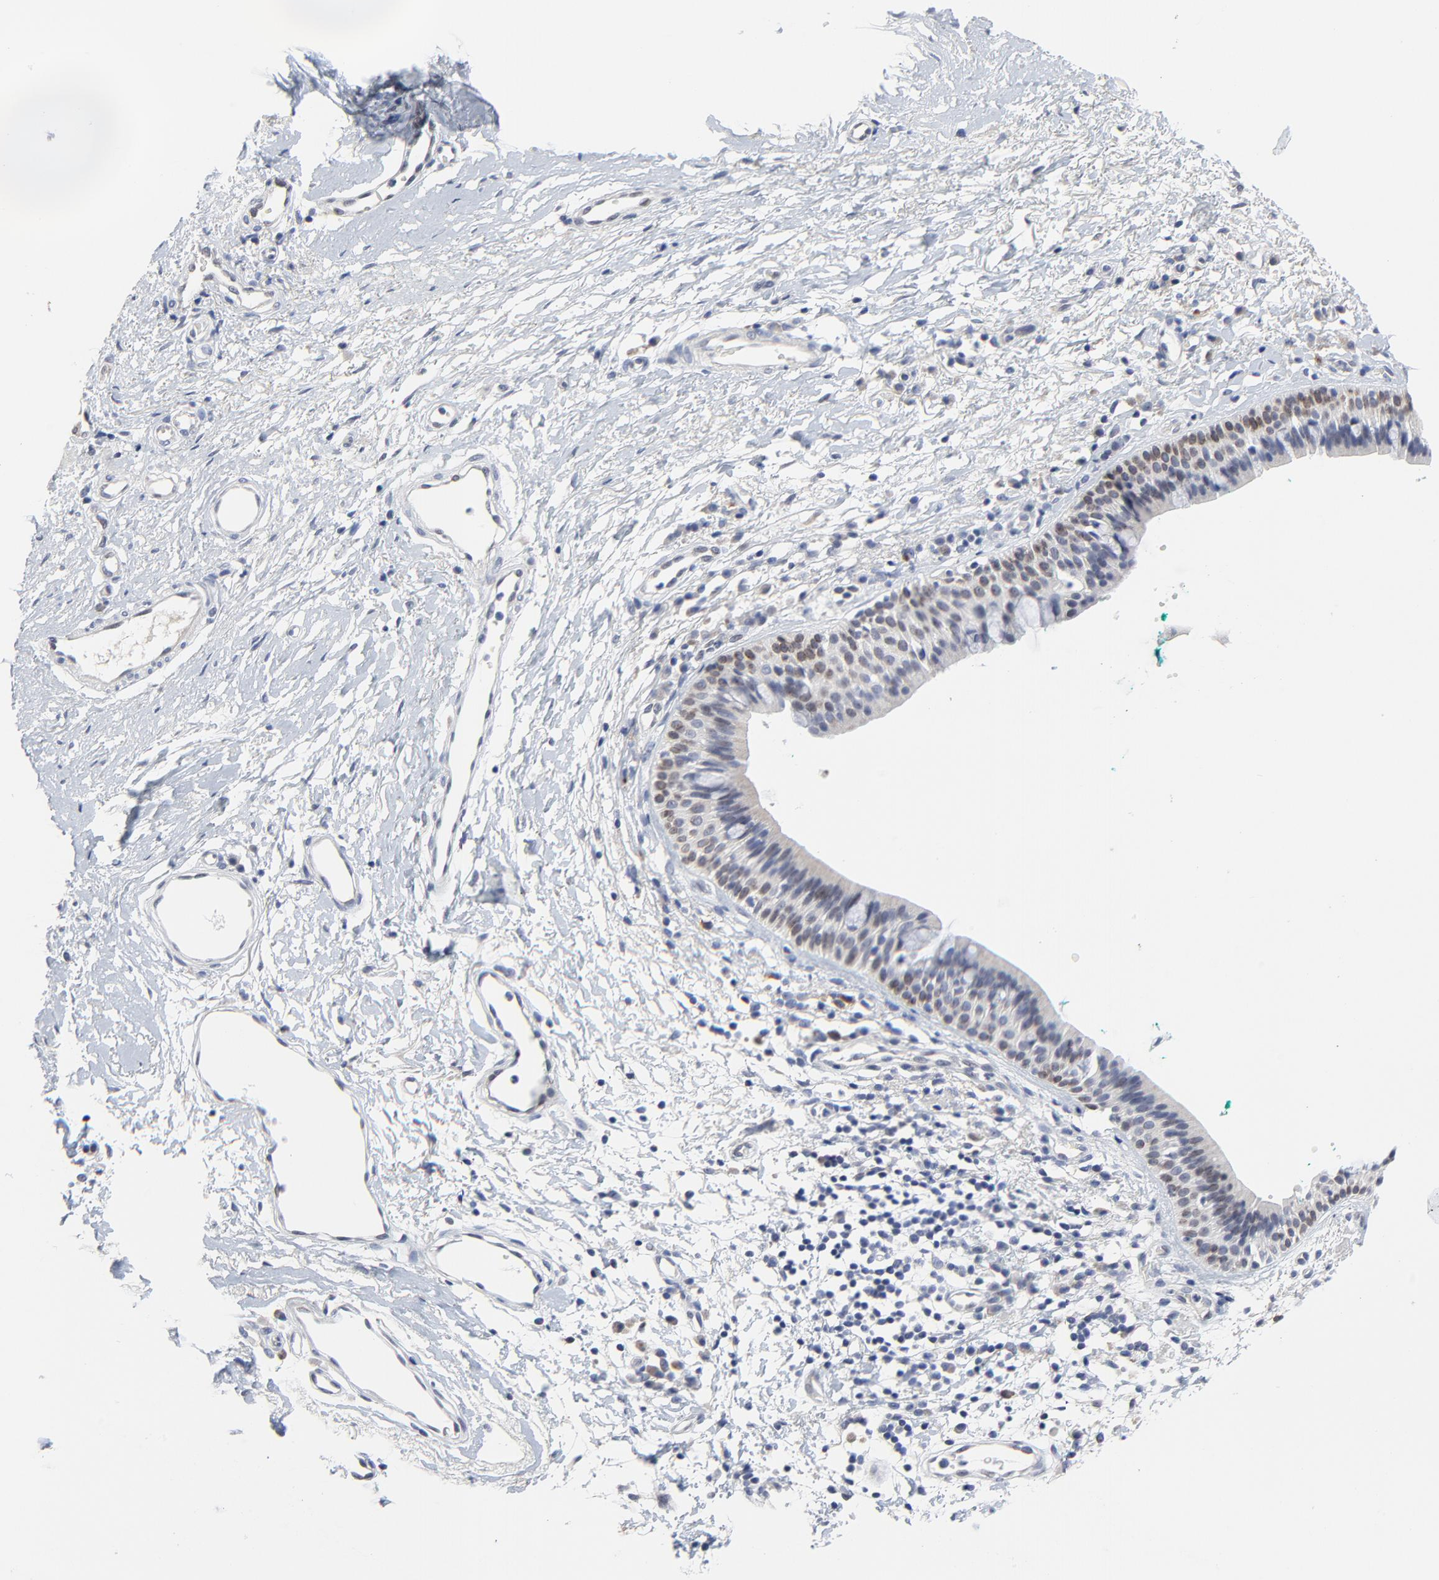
{"staining": {"intensity": "weak", "quantity": "25%-75%", "location": "nuclear"}, "tissue": "nasopharynx", "cell_type": "Respiratory epithelial cells", "image_type": "normal", "snomed": [{"axis": "morphology", "description": "Normal tissue, NOS"}, {"axis": "morphology", "description": "Basal cell carcinoma"}, {"axis": "topography", "description": "Cartilage tissue"}, {"axis": "topography", "description": "Nasopharynx"}, {"axis": "topography", "description": "Oral tissue"}], "caption": "DAB (3,3'-diaminobenzidine) immunohistochemical staining of benign nasopharynx demonstrates weak nuclear protein expression in about 25%-75% of respiratory epithelial cells.", "gene": "NLGN3", "patient": {"sex": "female", "age": 77}}